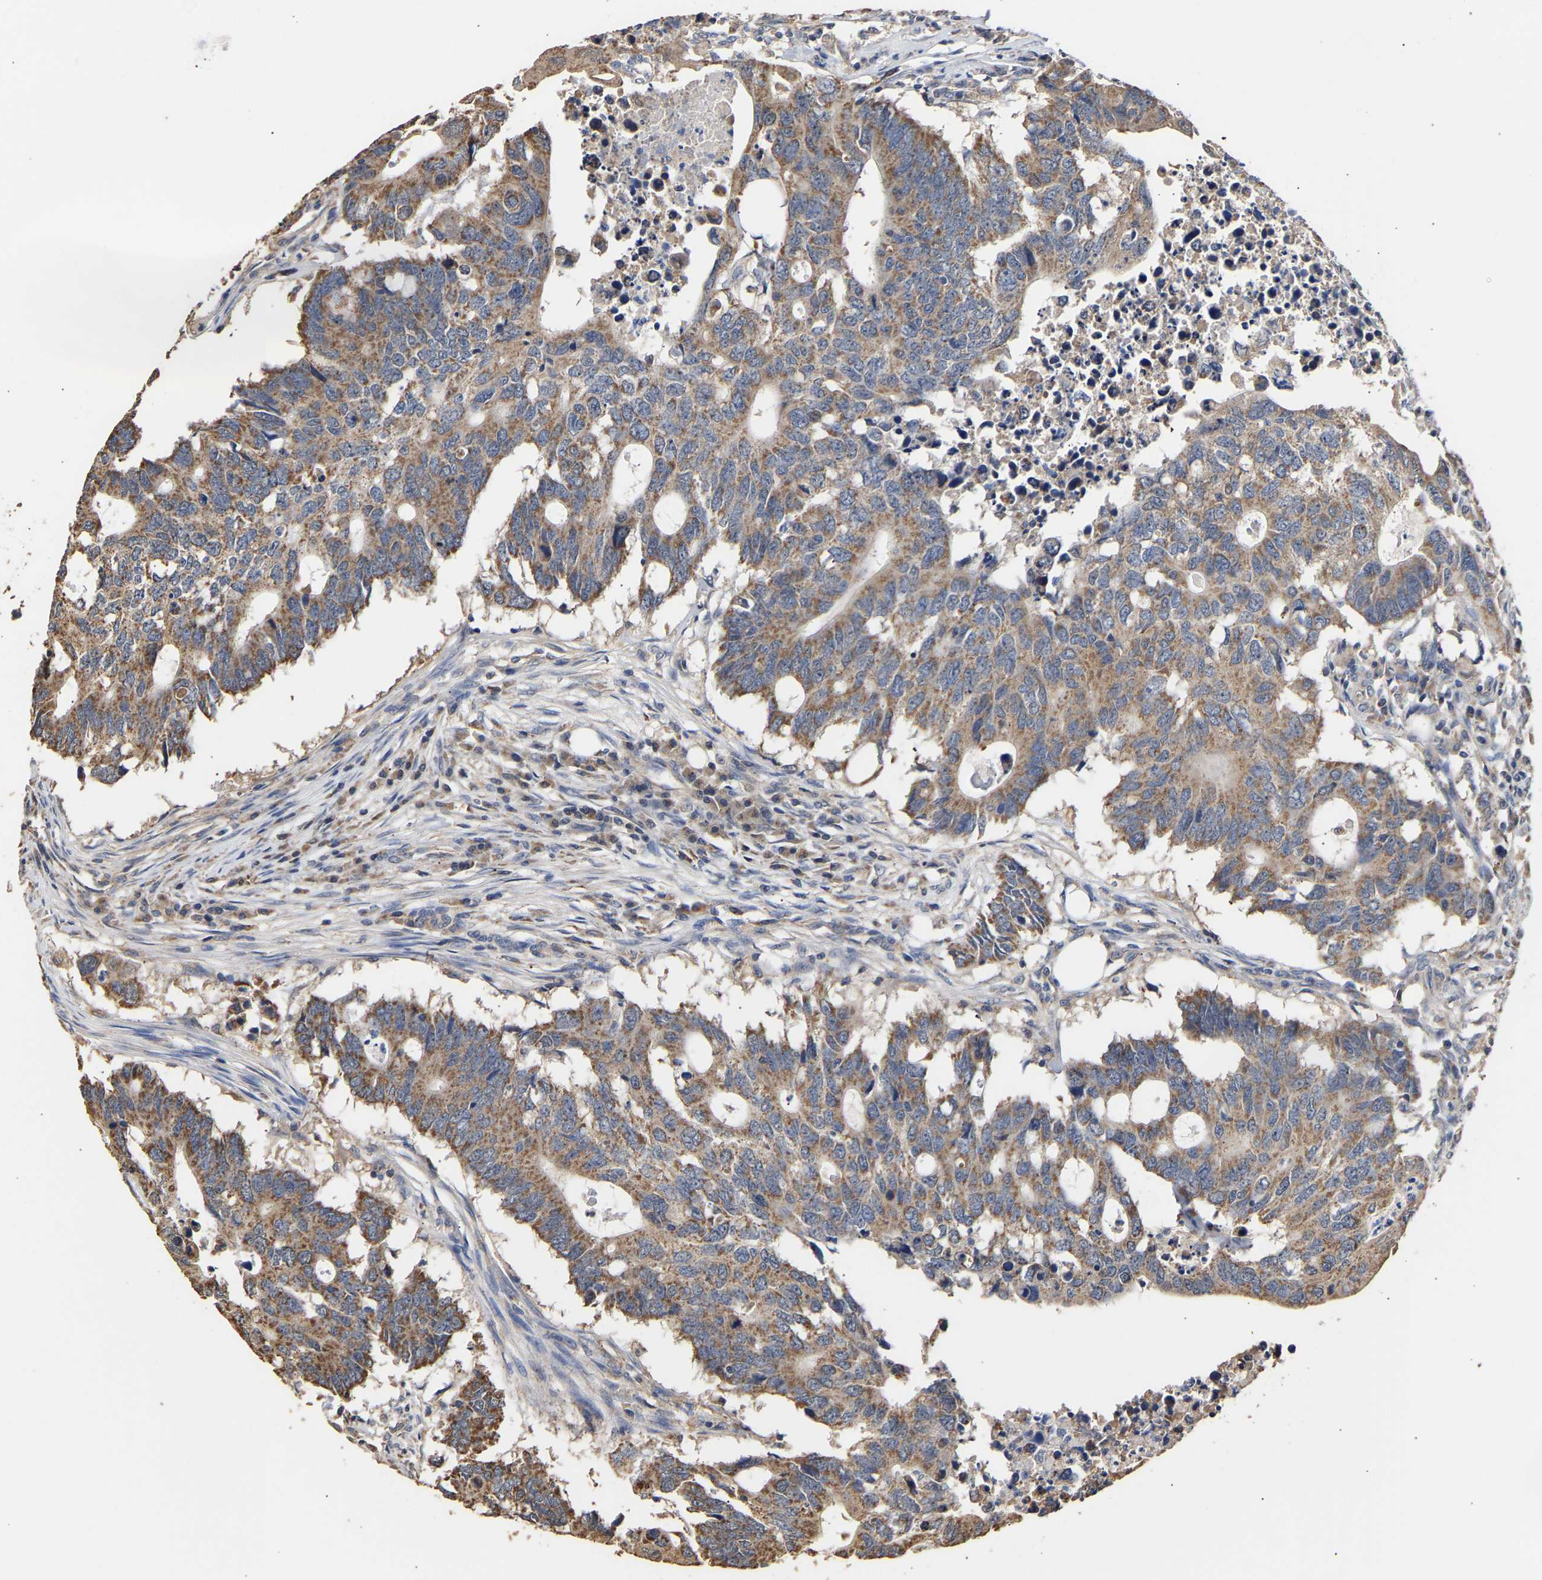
{"staining": {"intensity": "moderate", "quantity": ">75%", "location": "cytoplasmic/membranous"}, "tissue": "colorectal cancer", "cell_type": "Tumor cells", "image_type": "cancer", "snomed": [{"axis": "morphology", "description": "Adenocarcinoma, NOS"}, {"axis": "topography", "description": "Colon"}], "caption": "This is an image of IHC staining of colorectal cancer, which shows moderate staining in the cytoplasmic/membranous of tumor cells.", "gene": "ZNF26", "patient": {"sex": "male", "age": 71}}